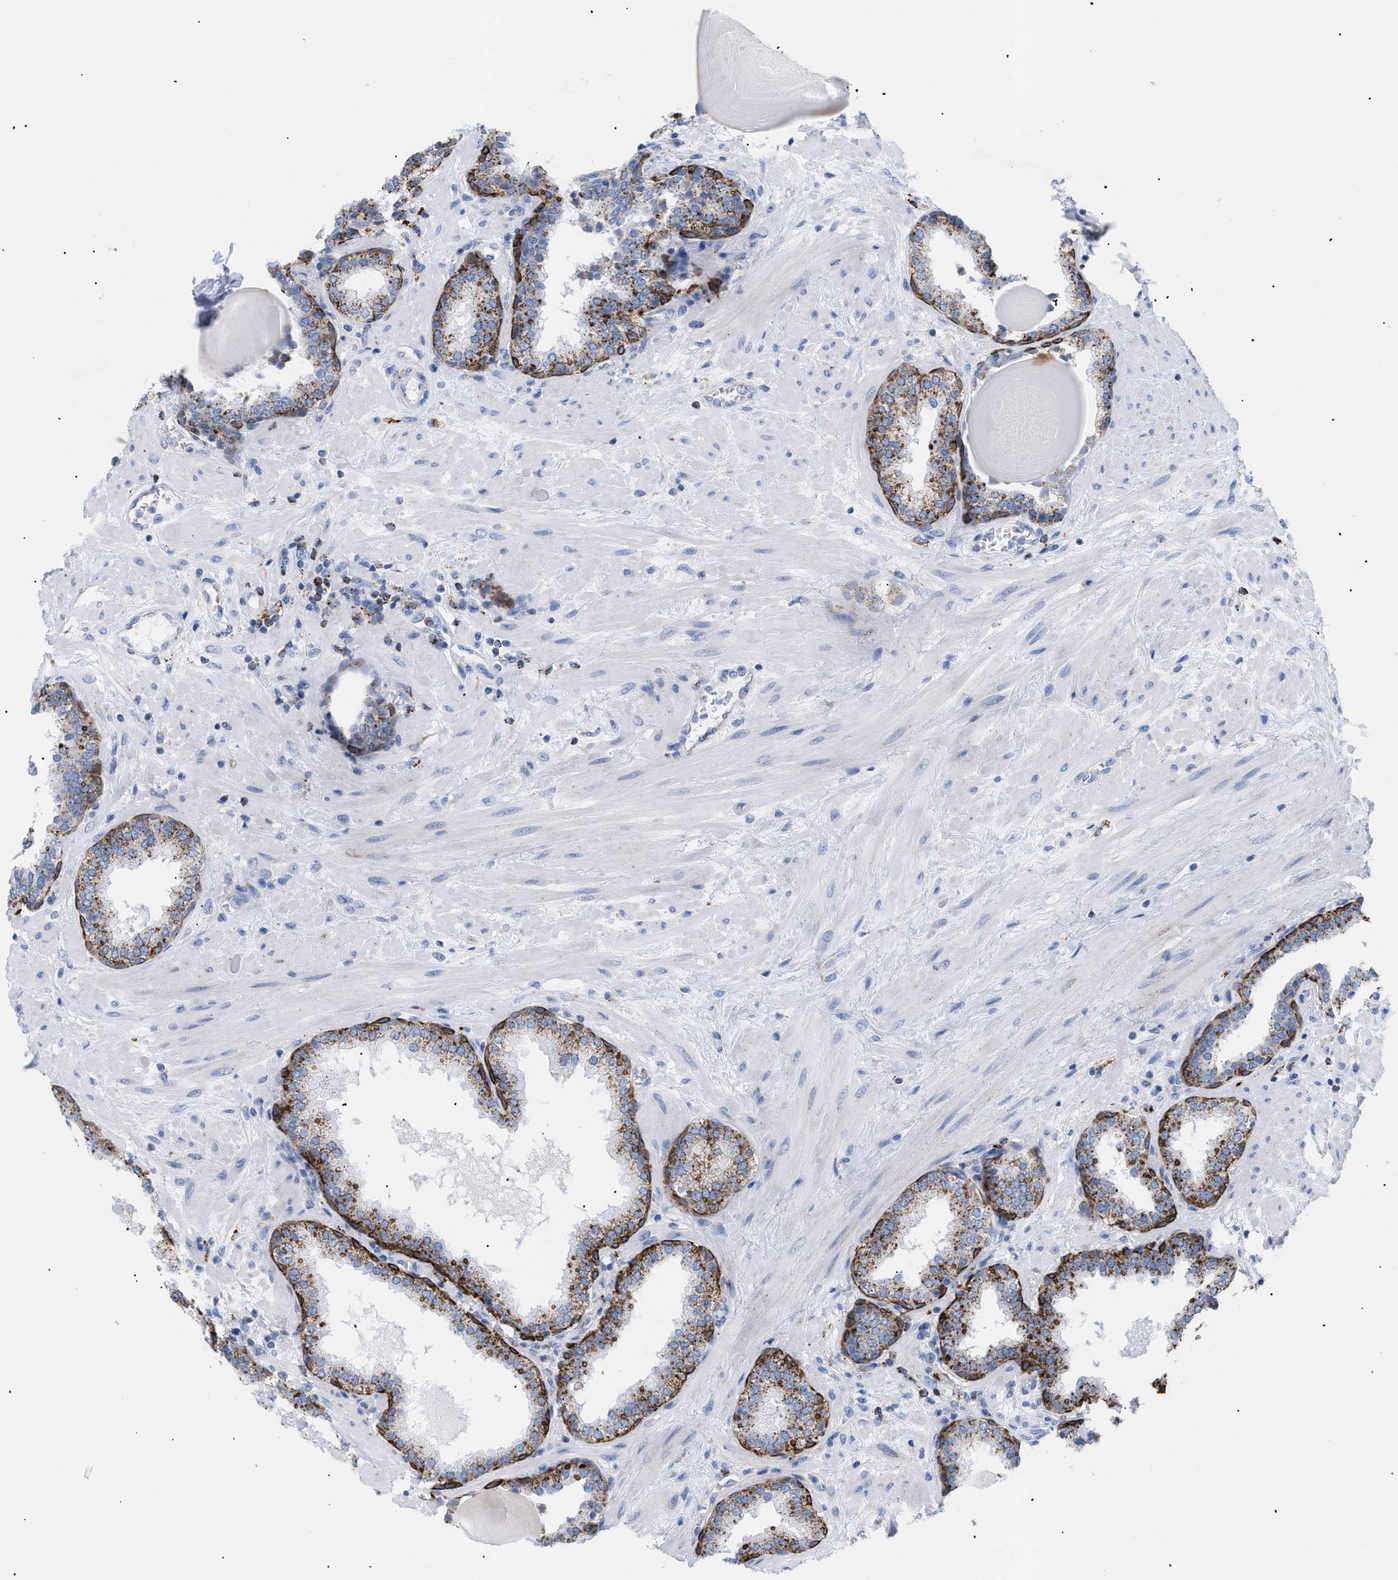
{"staining": {"intensity": "strong", "quantity": ">75%", "location": "cytoplasmic/membranous"}, "tissue": "prostate", "cell_type": "Glandular cells", "image_type": "normal", "snomed": [{"axis": "morphology", "description": "Normal tissue, NOS"}, {"axis": "topography", "description": "Prostate"}], "caption": "Prostate stained with immunohistochemistry demonstrates strong cytoplasmic/membranous positivity in about >75% of glandular cells.", "gene": "DRAM2", "patient": {"sex": "male", "age": 51}}